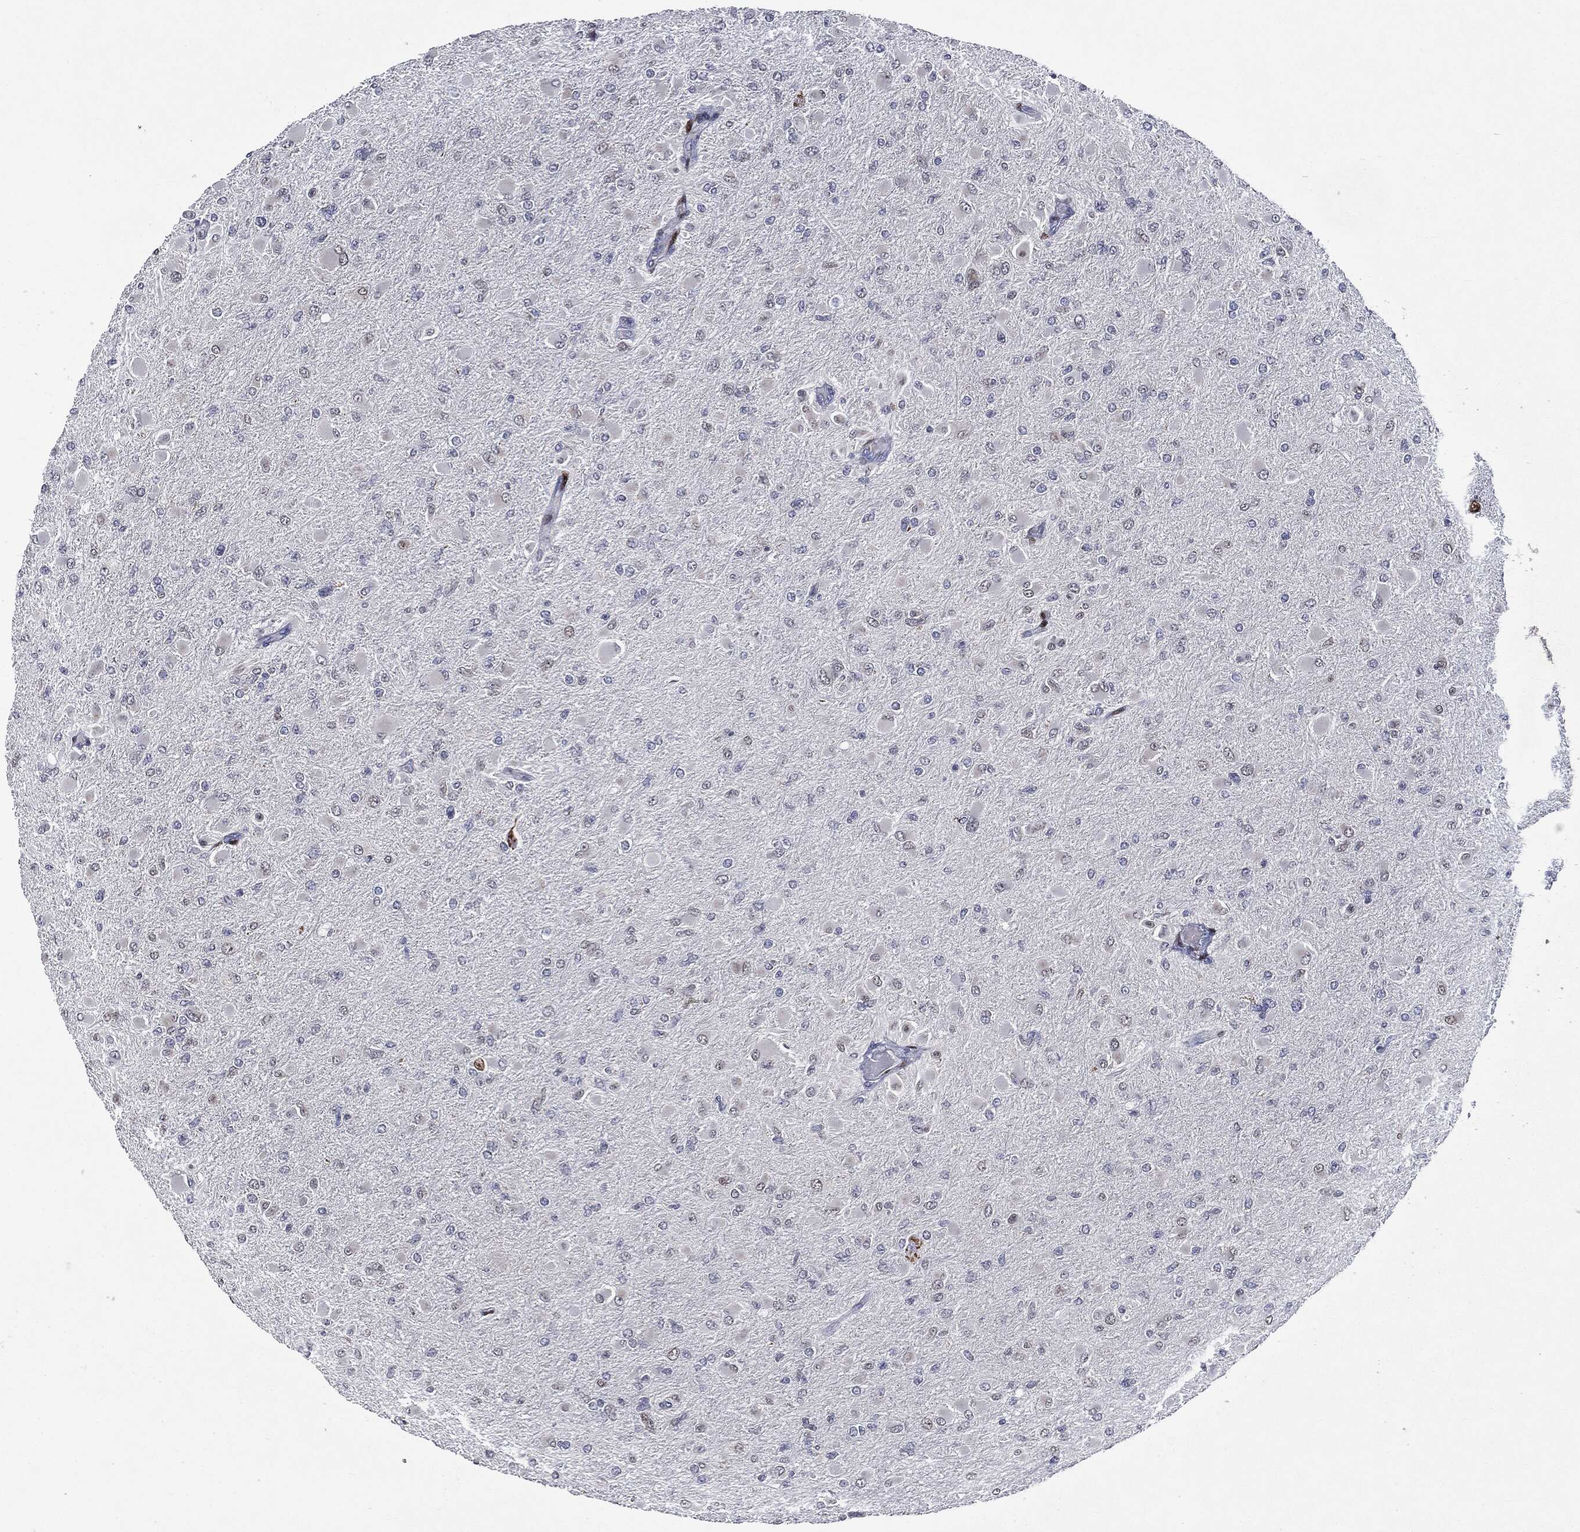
{"staining": {"intensity": "negative", "quantity": "none", "location": "none"}, "tissue": "glioma", "cell_type": "Tumor cells", "image_type": "cancer", "snomed": [{"axis": "morphology", "description": "Glioma, malignant, High grade"}, {"axis": "topography", "description": "Cerebral cortex"}], "caption": "This micrograph is of malignant high-grade glioma stained with immunohistochemistry (IHC) to label a protein in brown with the nuclei are counter-stained blue. There is no positivity in tumor cells.", "gene": "CASD1", "patient": {"sex": "female", "age": 36}}